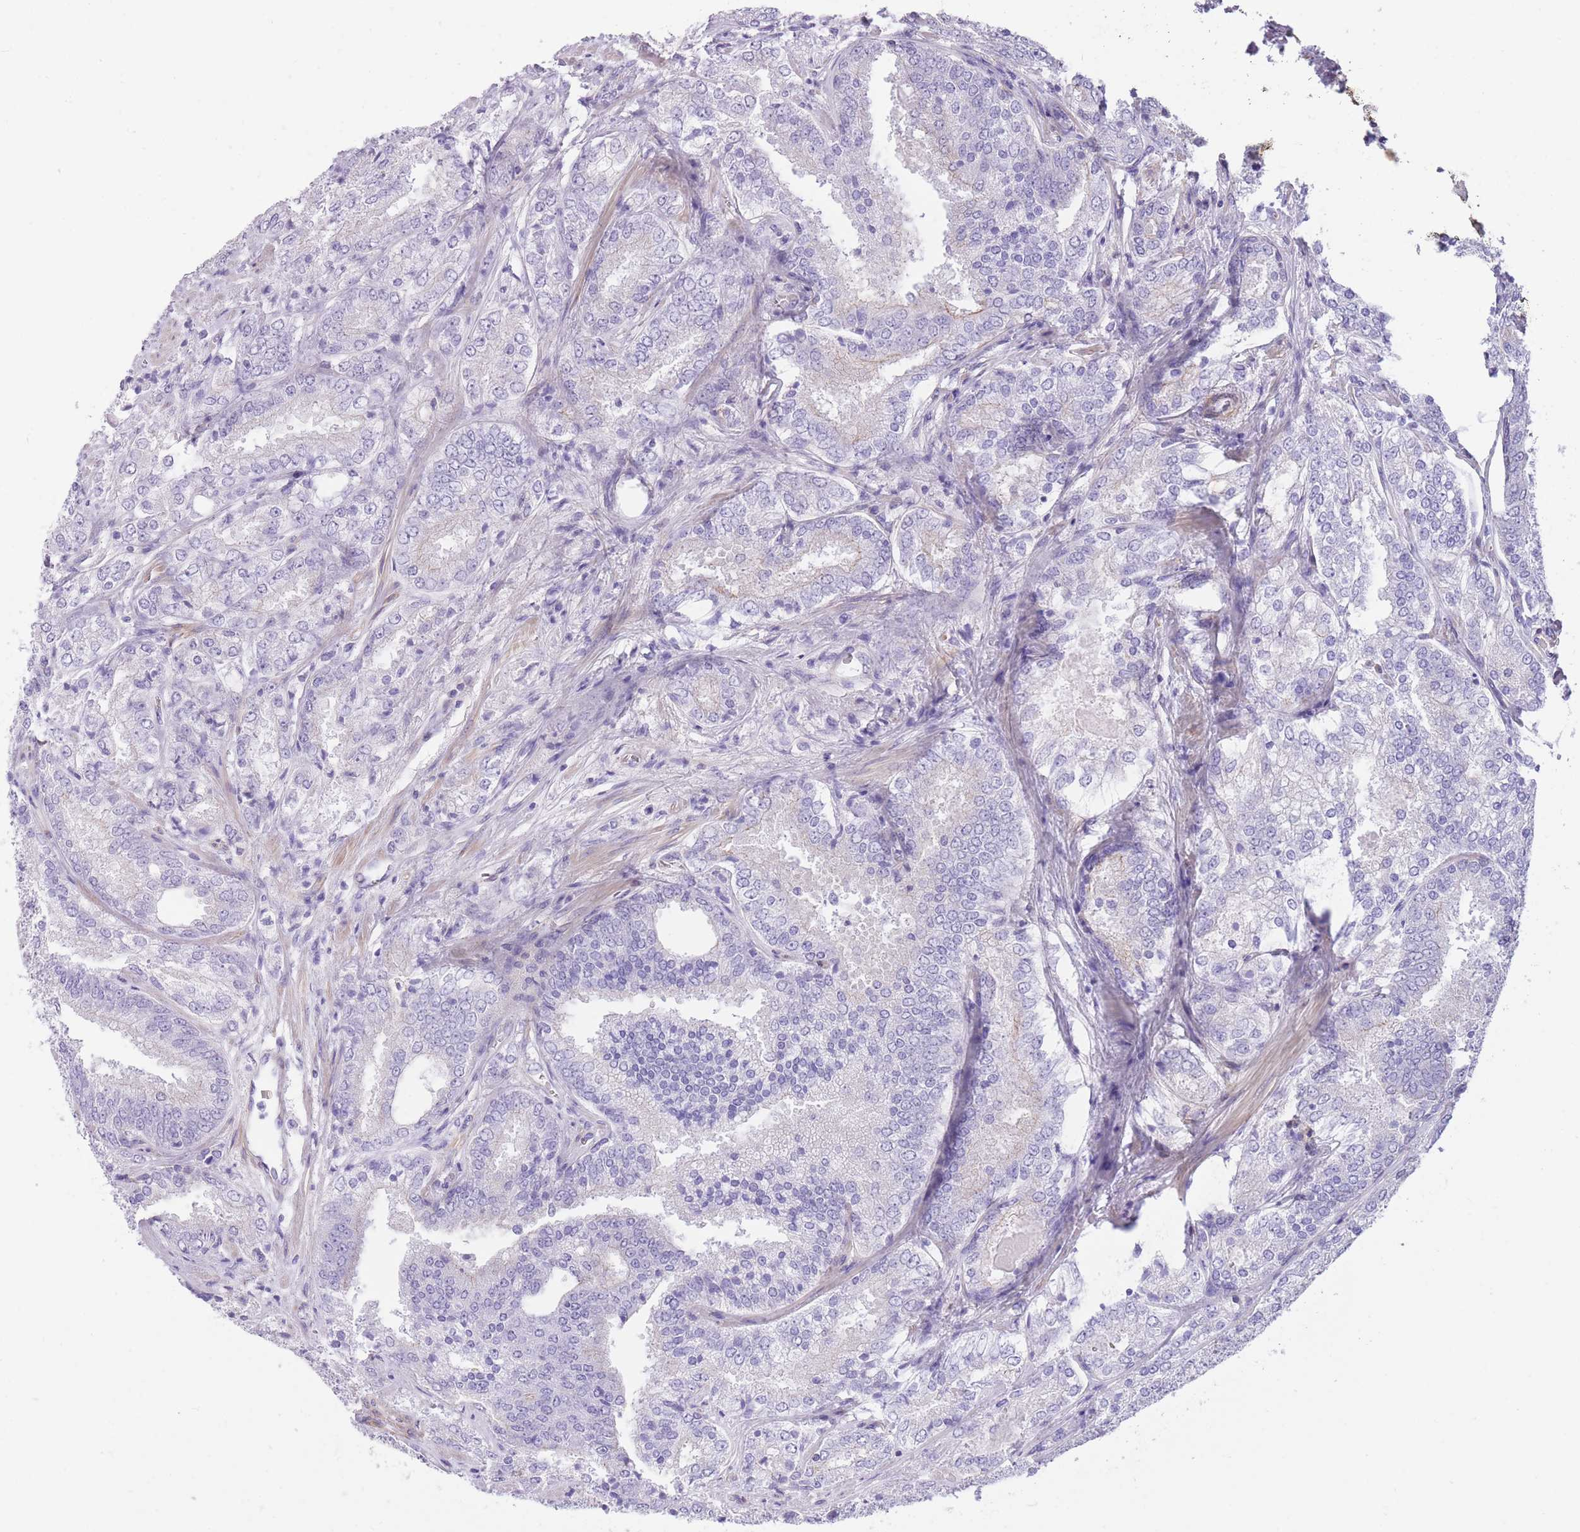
{"staining": {"intensity": "negative", "quantity": "none", "location": "none"}, "tissue": "prostate cancer", "cell_type": "Tumor cells", "image_type": "cancer", "snomed": [{"axis": "morphology", "description": "Adenocarcinoma, High grade"}, {"axis": "topography", "description": "Prostate"}], "caption": "A photomicrograph of prostate cancer stained for a protein shows no brown staining in tumor cells.", "gene": "OR11H12", "patient": {"sex": "male", "age": 63}}